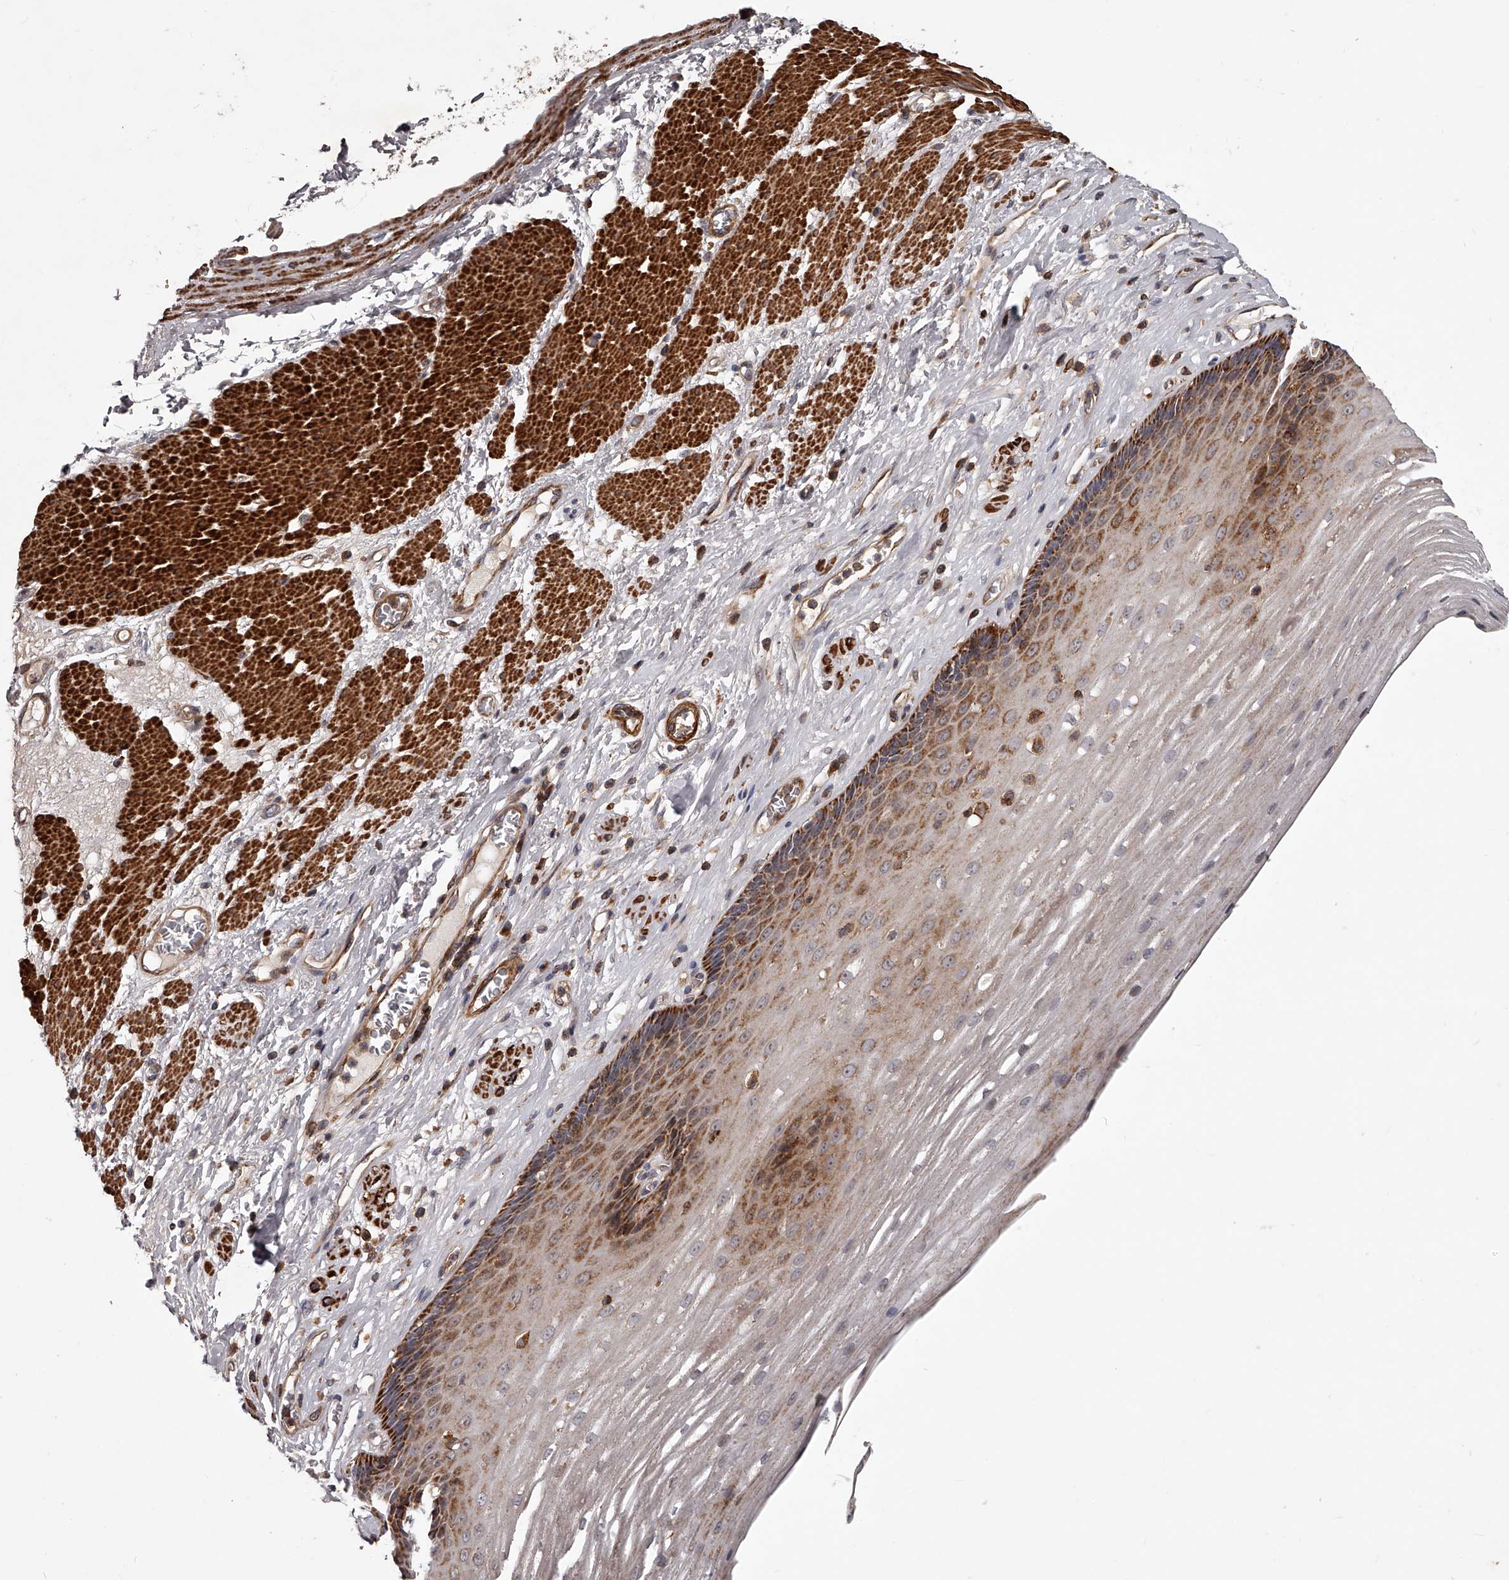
{"staining": {"intensity": "moderate", "quantity": "25%-75%", "location": "cytoplasmic/membranous"}, "tissue": "esophagus", "cell_type": "Squamous epithelial cells", "image_type": "normal", "snomed": [{"axis": "morphology", "description": "Normal tissue, NOS"}, {"axis": "topography", "description": "Esophagus"}], "caption": "Normal esophagus reveals moderate cytoplasmic/membranous expression in approximately 25%-75% of squamous epithelial cells Immunohistochemistry stains the protein in brown and the nuclei are stained blue..", "gene": "RRP36", "patient": {"sex": "male", "age": 62}}